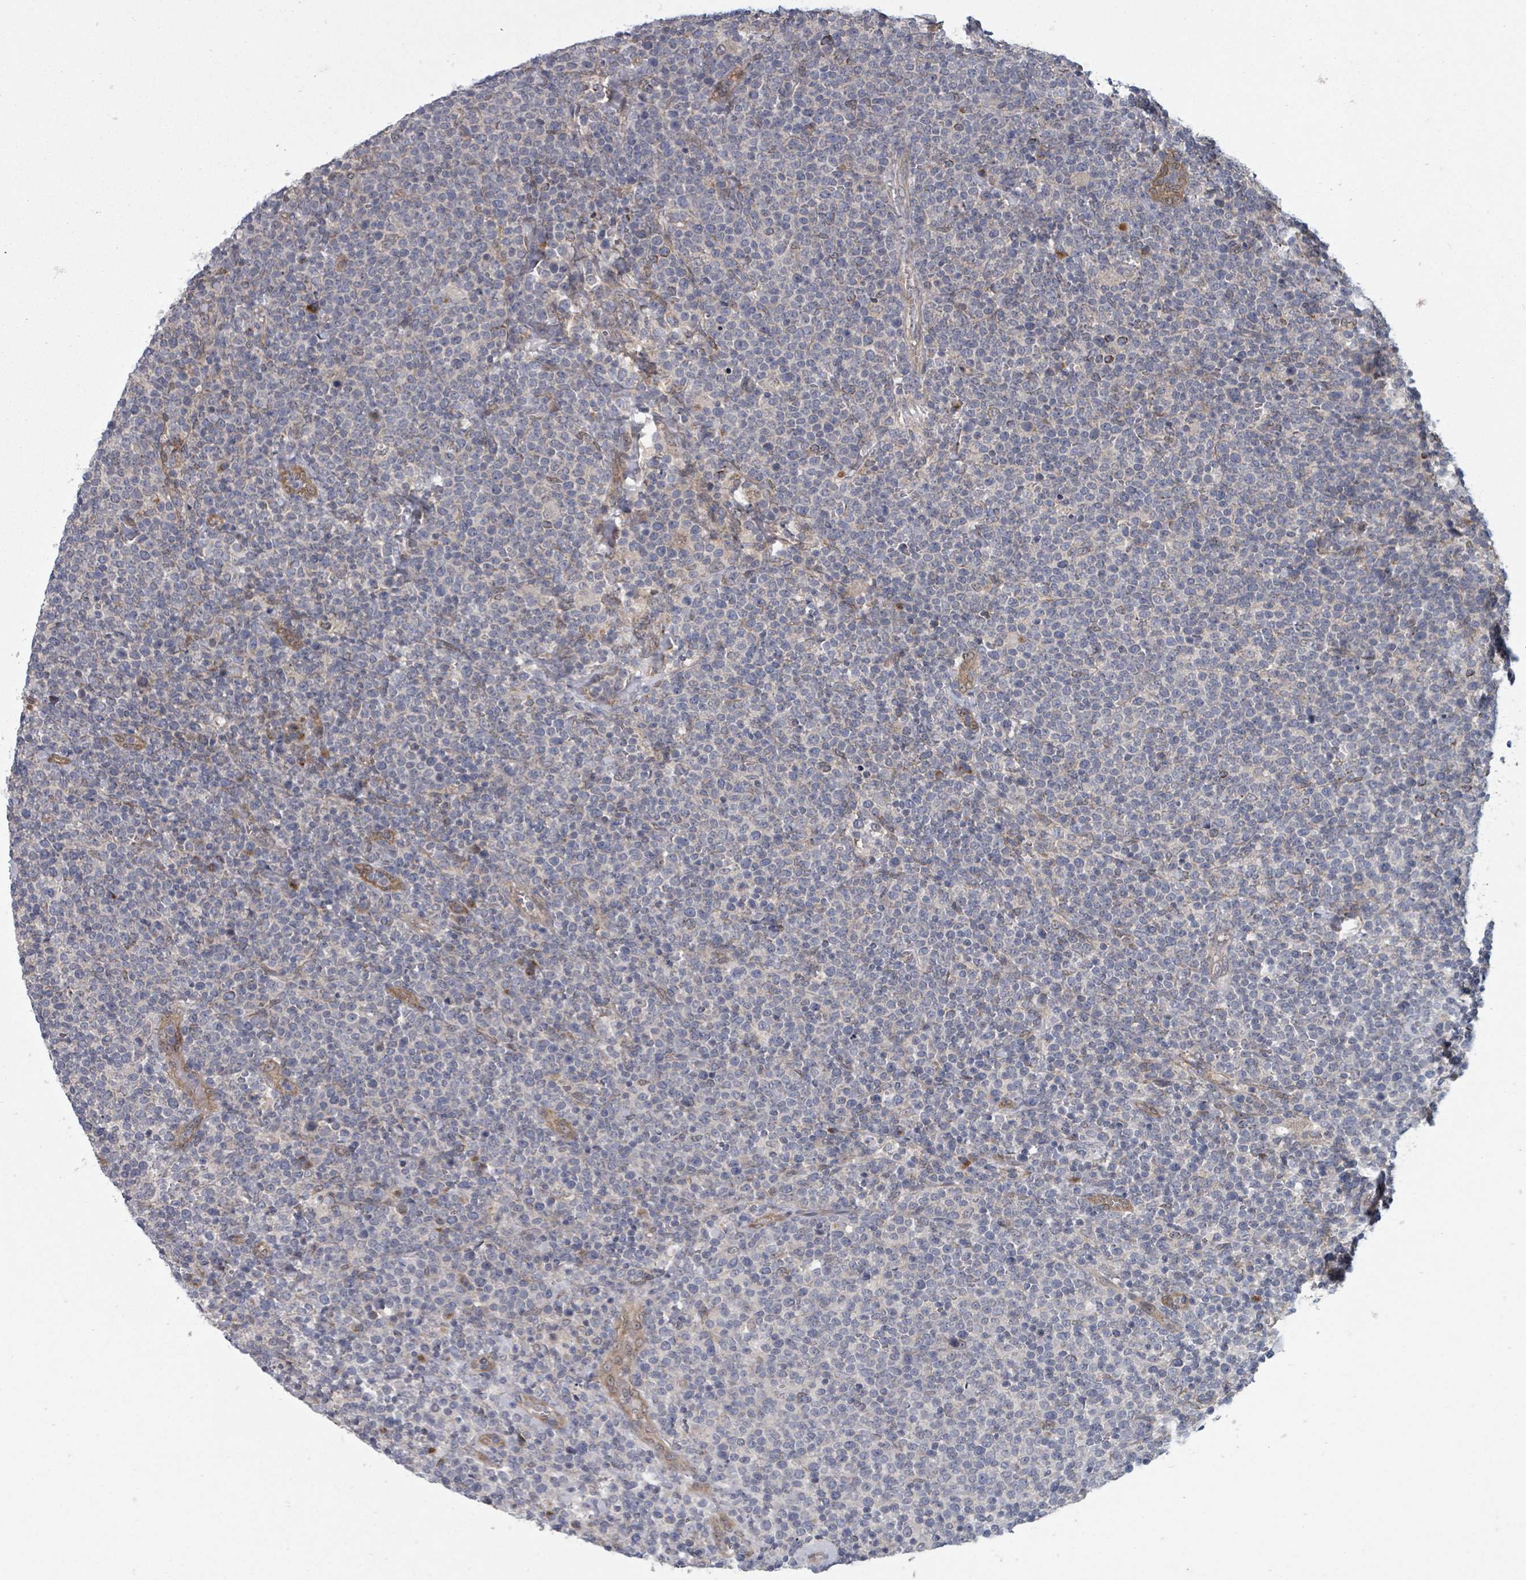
{"staining": {"intensity": "moderate", "quantity": "<25%", "location": "cytoplasmic/membranous"}, "tissue": "lymphoma", "cell_type": "Tumor cells", "image_type": "cancer", "snomed": [{"axis": "morphology", "description": "Malignant lymphoma, non-Hodgkin's type, High grade"}, {"axis": "topography", "description": "Lymph node"}], "caption": "This micrograph reveals immunohistochemistry (IHC) staining of lymphoma, with low moderate cytoplasmic/membranous staining in approximately <25% of tumor cells.", "gene": "FKBP1A", "patient": {"sex": "male", "age": 61}}